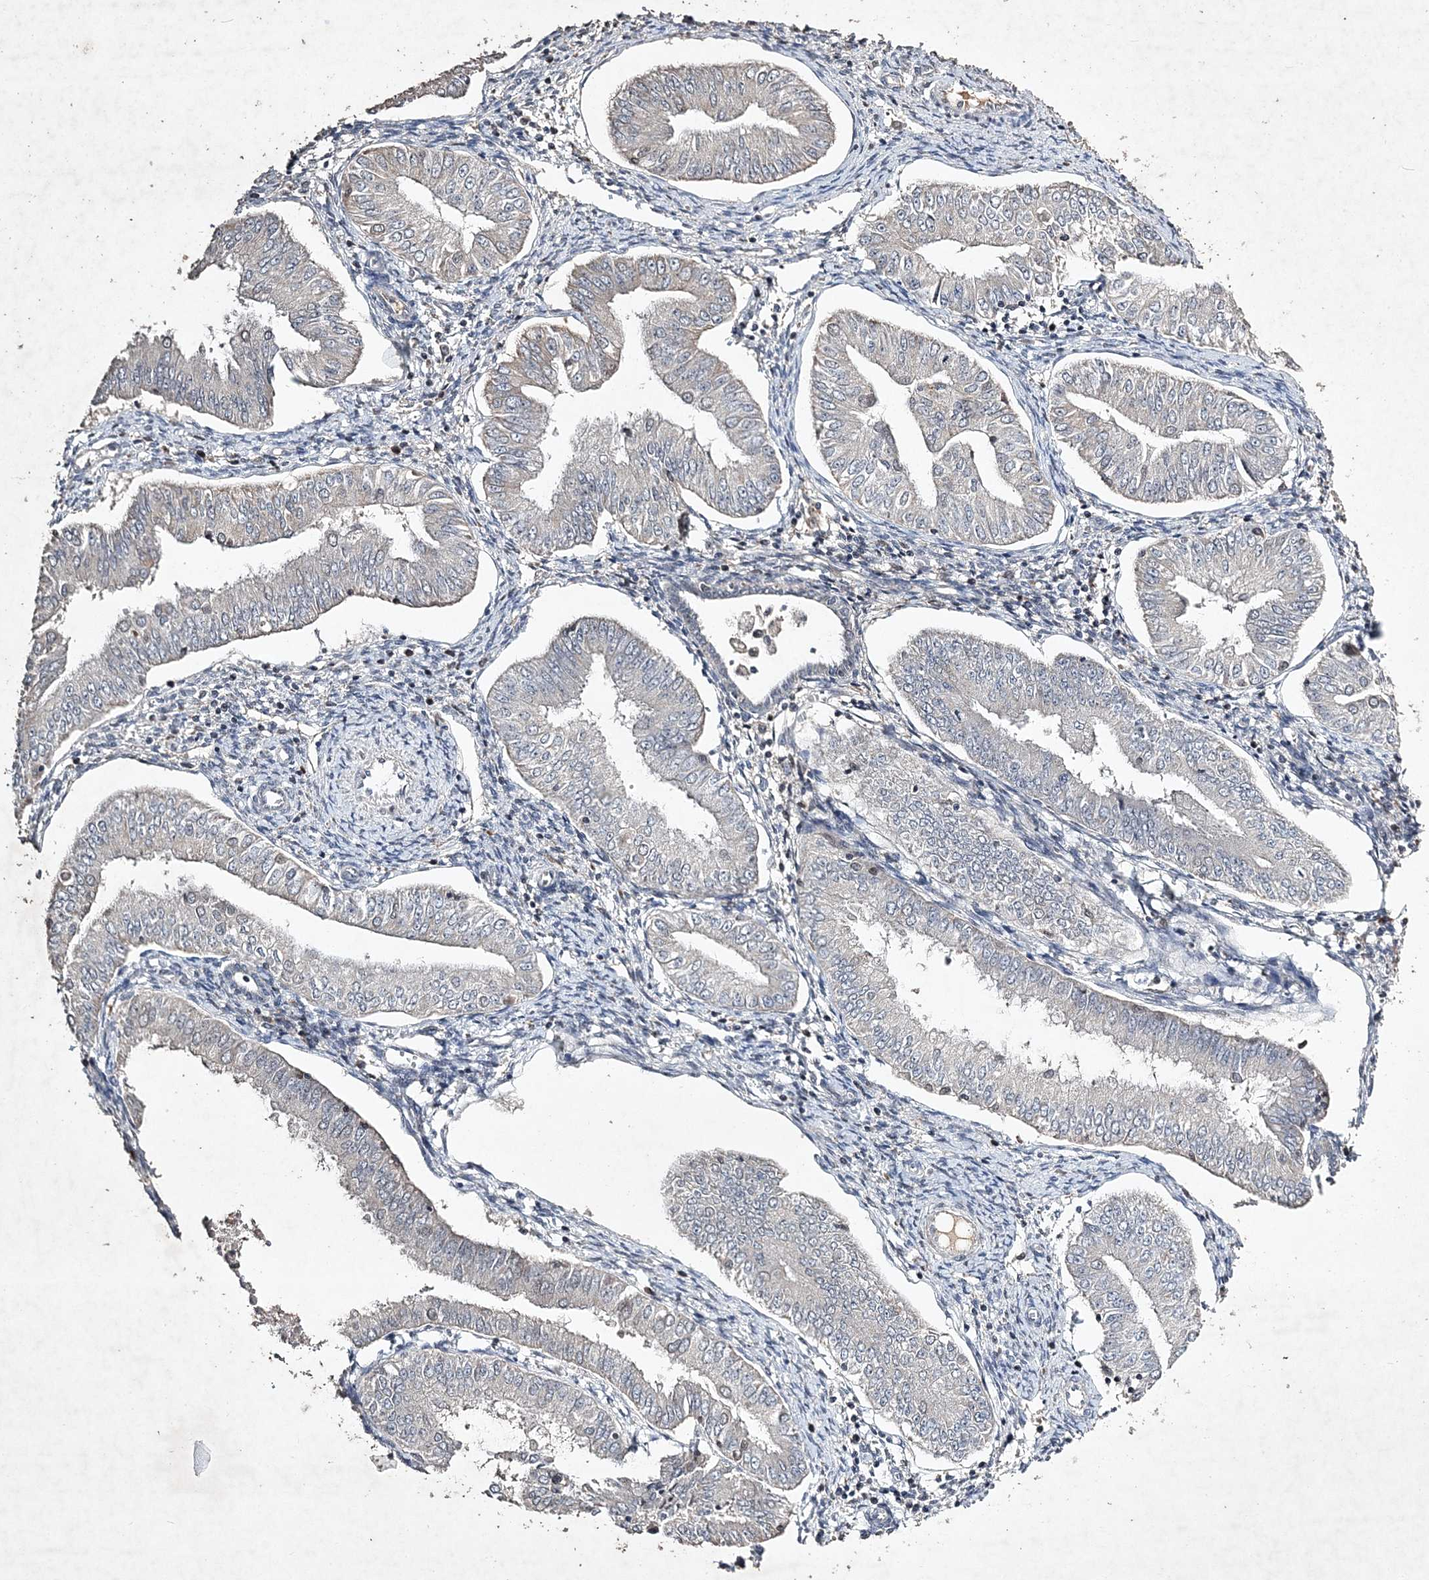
{"staining": {"intensity": "negative", "quantity": "none", "location": "none"}, "tissue": "endometrial cancer", "cell_type": "Tumor cells", "image_type": "cancer", "snomed": [{"axis": "morphology", "description": "Normal tissue, NOS"}, {"axis": "morphology", "description": "Adenocarcinoma, NOS"}, {"axis": "topography", "description": "Endometrium"}], "caption": "High power microscopy photomicrograph of an immunohistochemistry photomicrograph of endometrial adenocarcinoma, revealing no significant staining in tumor cells. The staining was performed using DAB (3,3'-diaminobenzidine) to visualize the protein expression in brown, while the nuclei were stained in blue with hematoxylin (Magnification: 20x).", "gene": "C3orf38", "patient": {"sex": "female", "age": 53}}